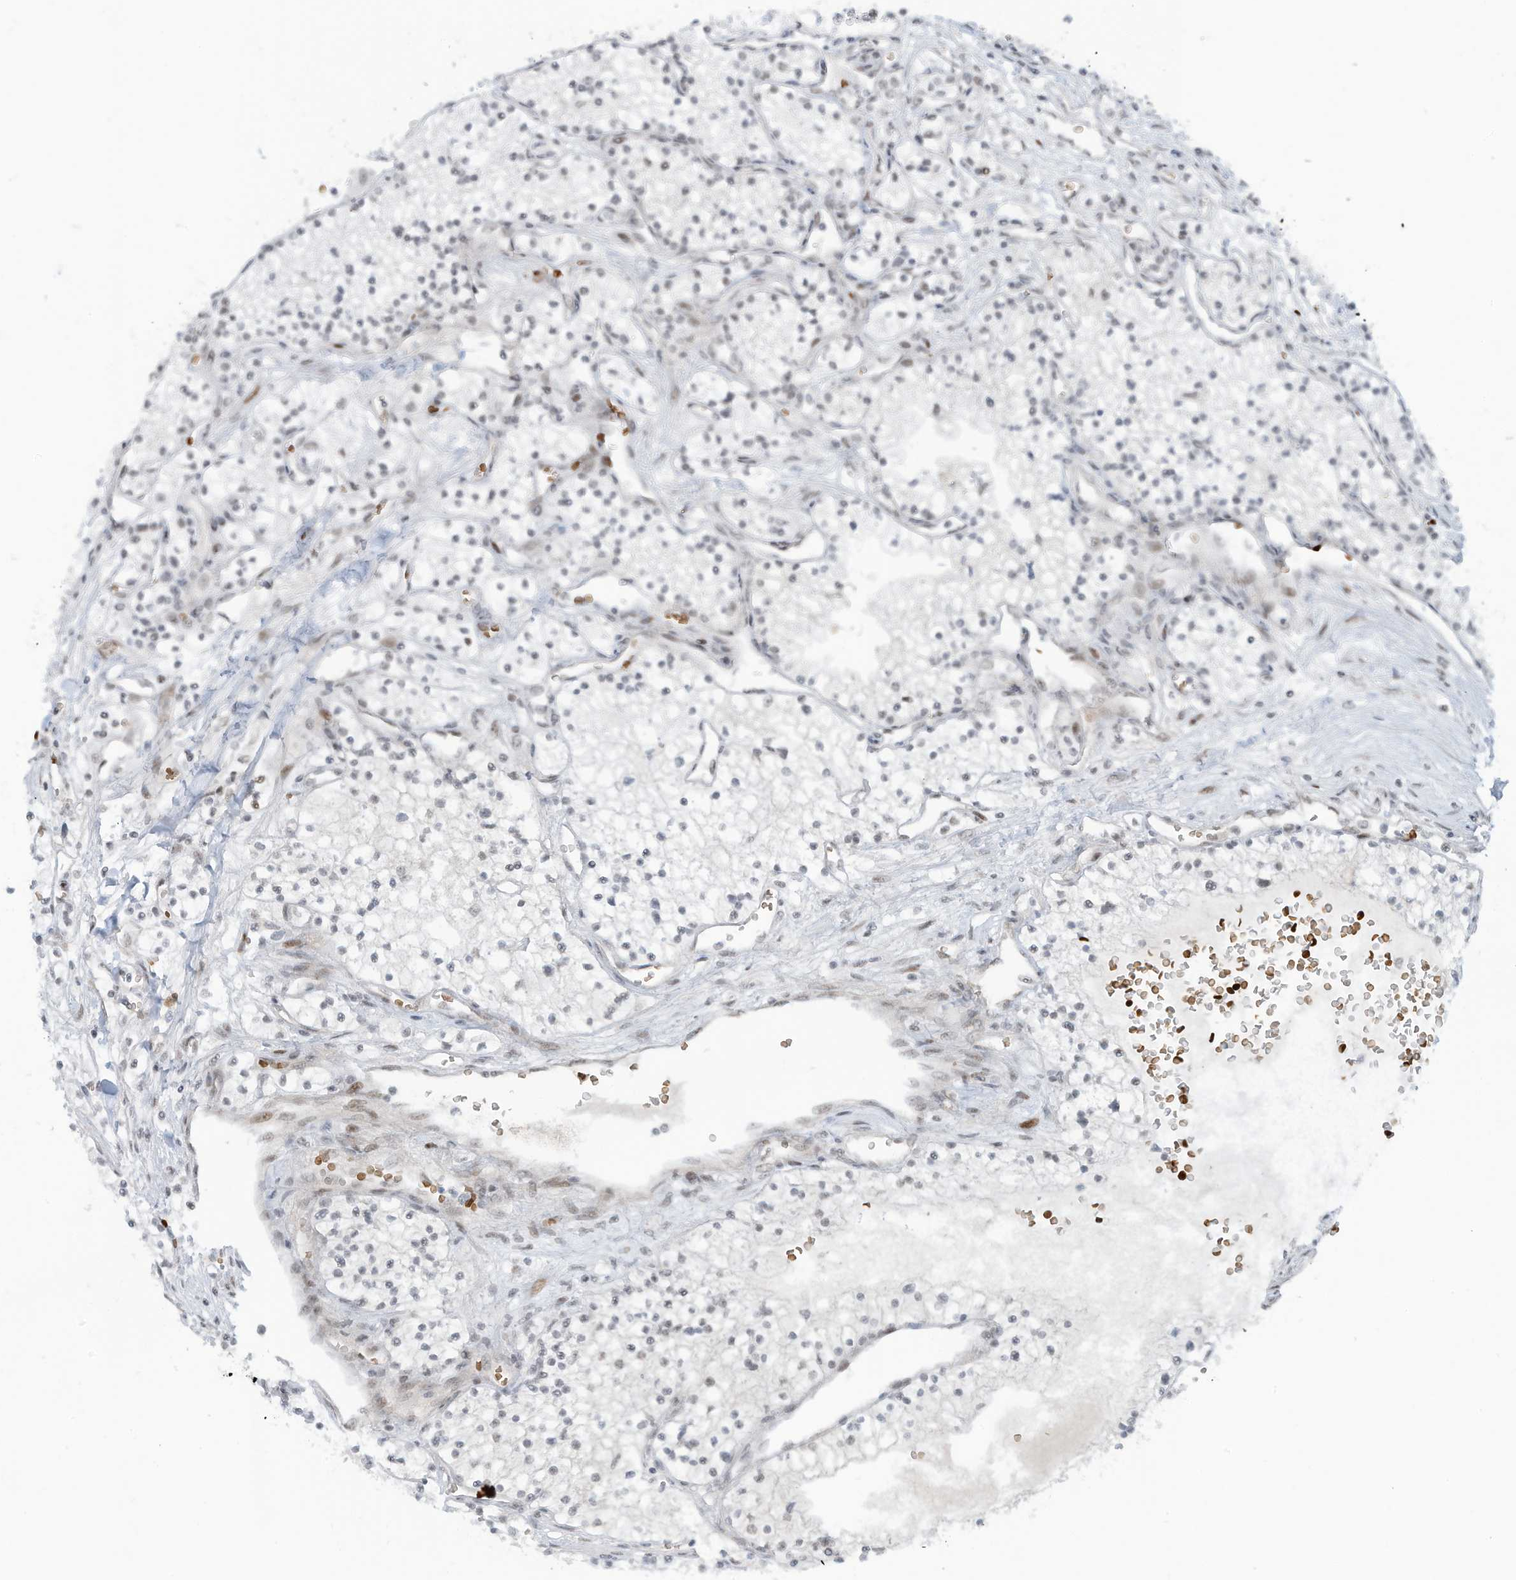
{"staining": {"intensity": "negative", "quantity": "none", "location": "none"}, "tissue": "renal cancer", "cell_type": "Tumor cells", "image_type": "cancer", "snomed": [{"axis": "morphology", "description": "Normal tissue, NOS"}, {"axis": "morphology", "description": "Adenocarcinoma, NOS"}, {"axis": "topography", "description": "Kidney"}], "caption": "This is an immunohistochemistry (IHC) image of adenocarcinoma (renal). There is no staining in tumor cells.", "gene": "ECT2L", "patient": {"sex": "male", "age": 68}}